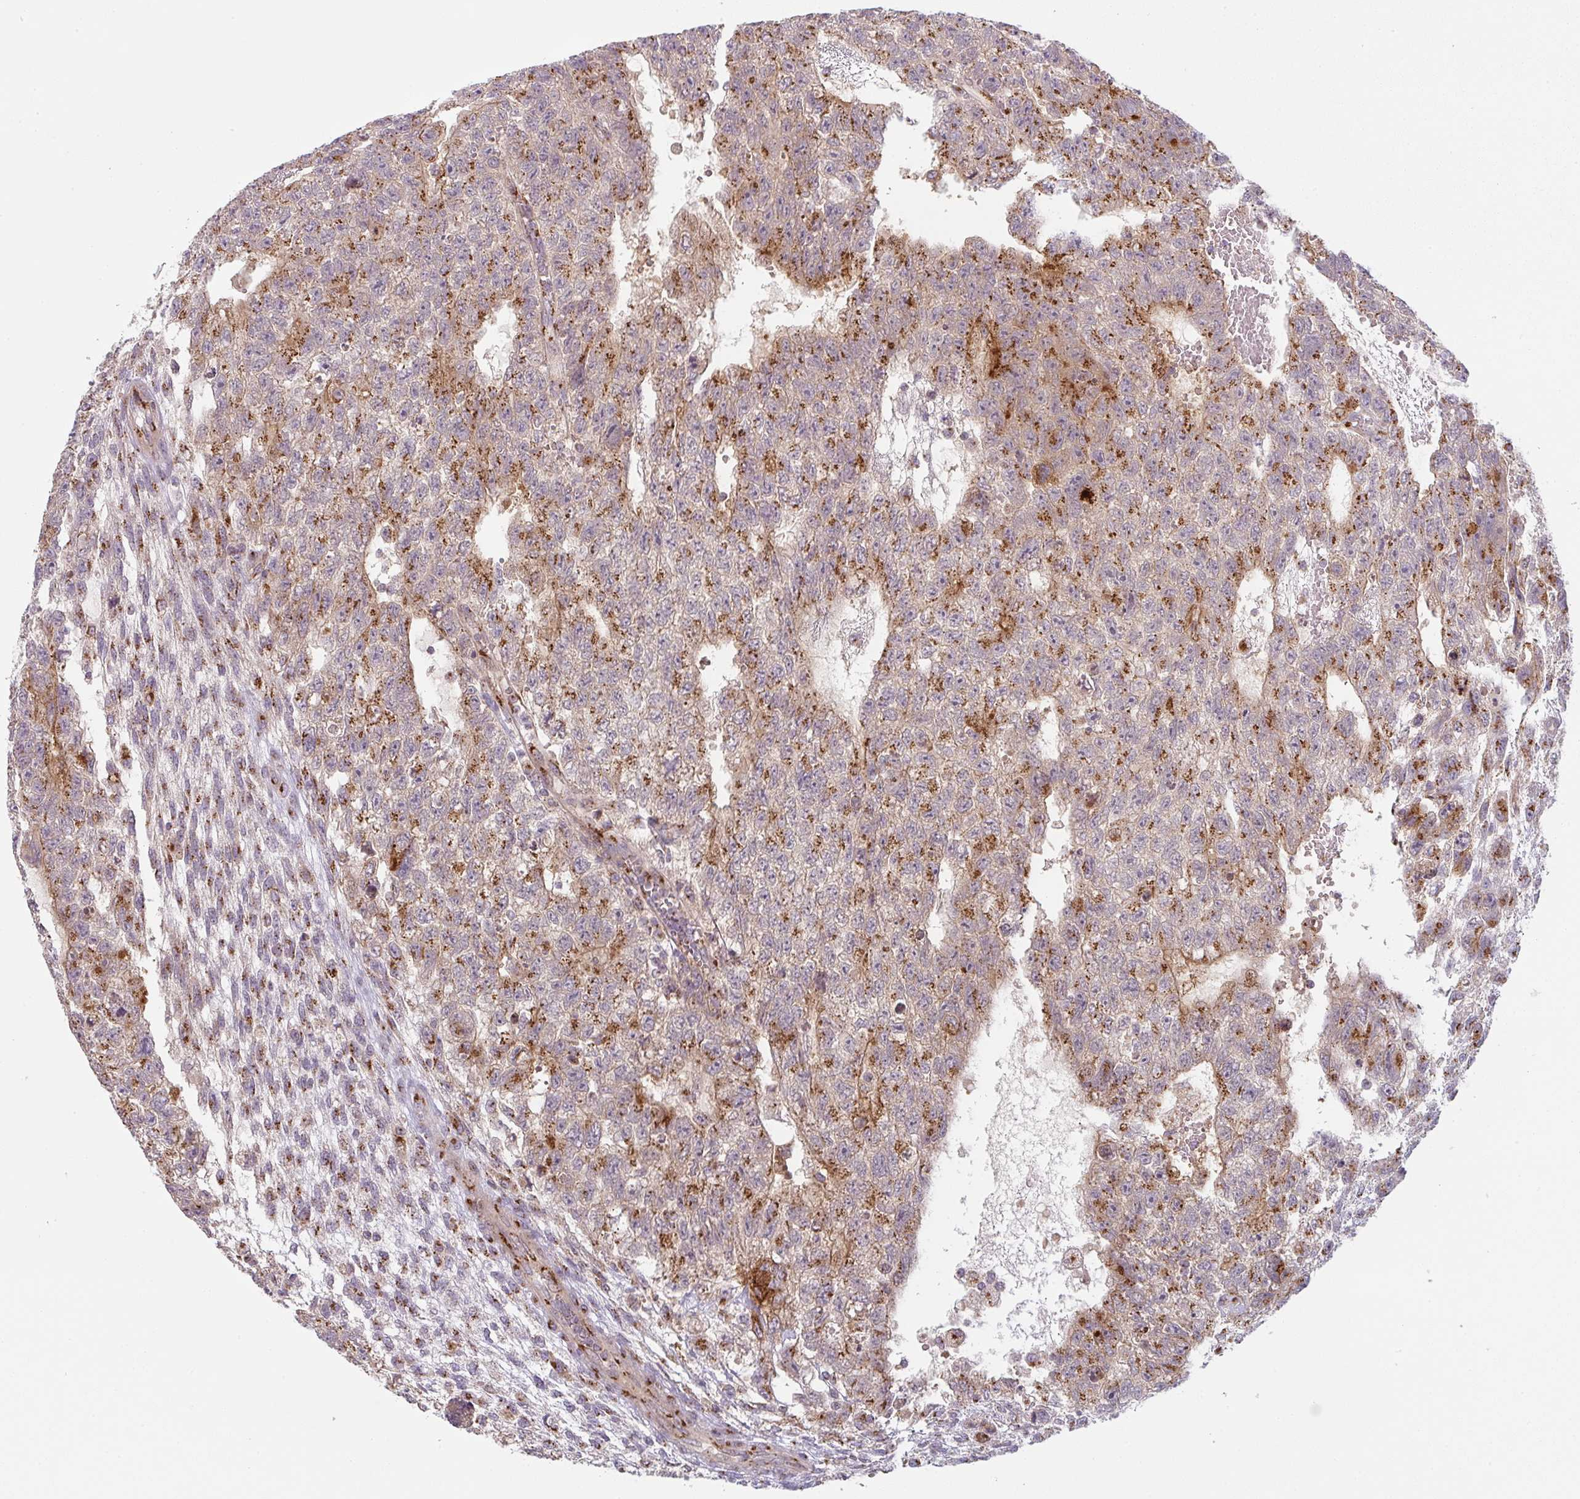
{"staining": {"intensity": "moderate", "quantity": "25%-75%", "location": "cytoplasmic/membranous"}, "tissue": "testis cancer", "cell_type": "Tumor cells", "image_type": "cancer", "snomed": [{"axis": "morphology", "description": "Carcinoma, Embryonal, NOS"}, {"axis": "topography", "description": "Testis"}], "caption": "The histopathology image reveals immunohistochemical staining of testis embryonal carcinoma. There is moderate cytoplasmic/membranous positivity is appreciated in approximately 25%-75% of tumor cells.", "gene": "GVQW3", "patient": {"sex": "male", "age": 26}}